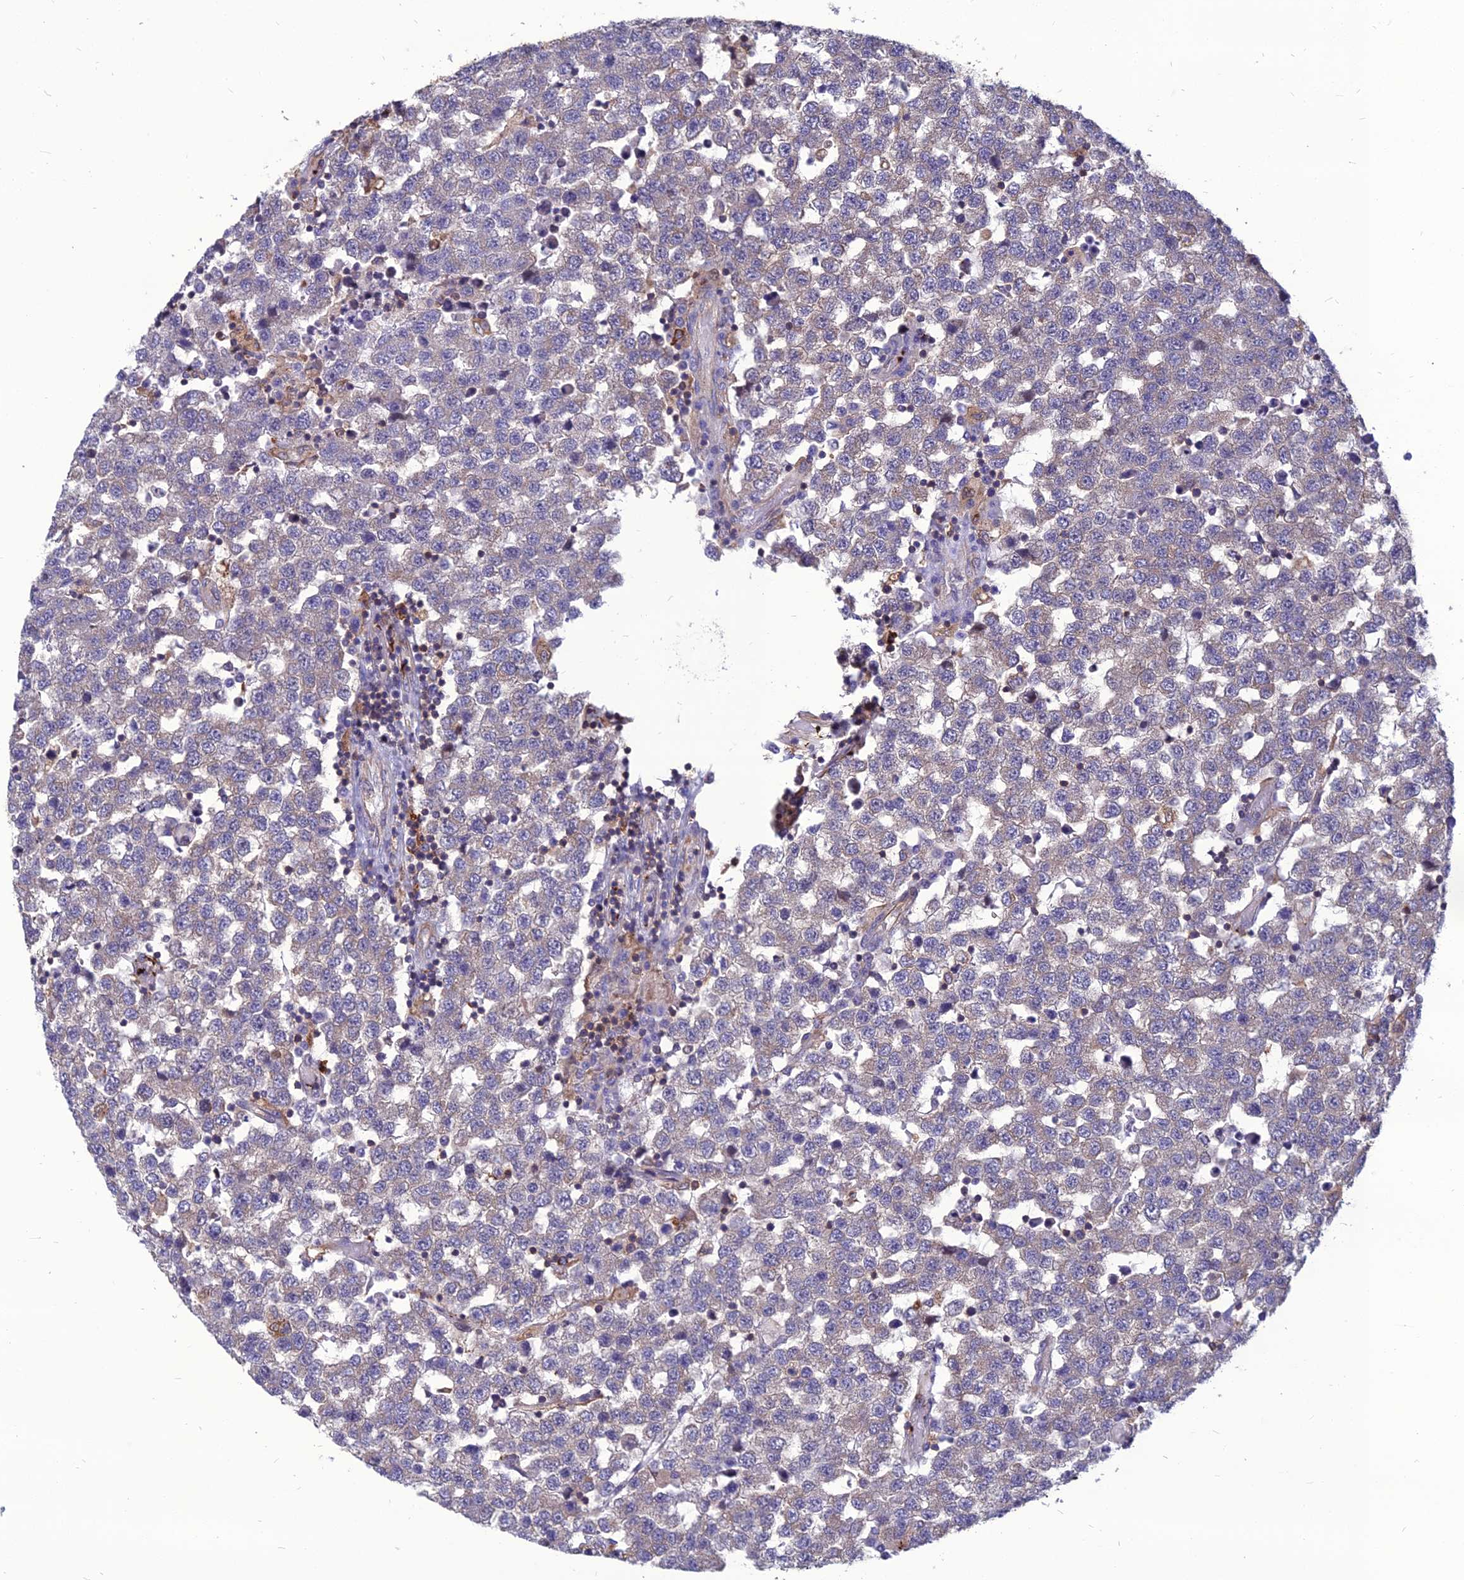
{"staining": {"intensity": "negative", "quantity": "none", "location": "none"}, "tissue": "testis cancer", "cell_type": "Tumor cells", "image_type": "cancer", "snomed": [{"axis": "morphology", "description": "Seminoma, NOS"}, {"axis": "topography", "description": "Testis"}], "caption": "Testis seminoma stained for a protein using IHC reveals no expression tumor cells.", "gene": "PSMD11", "patient": {"sex": "male", "age": 34}}